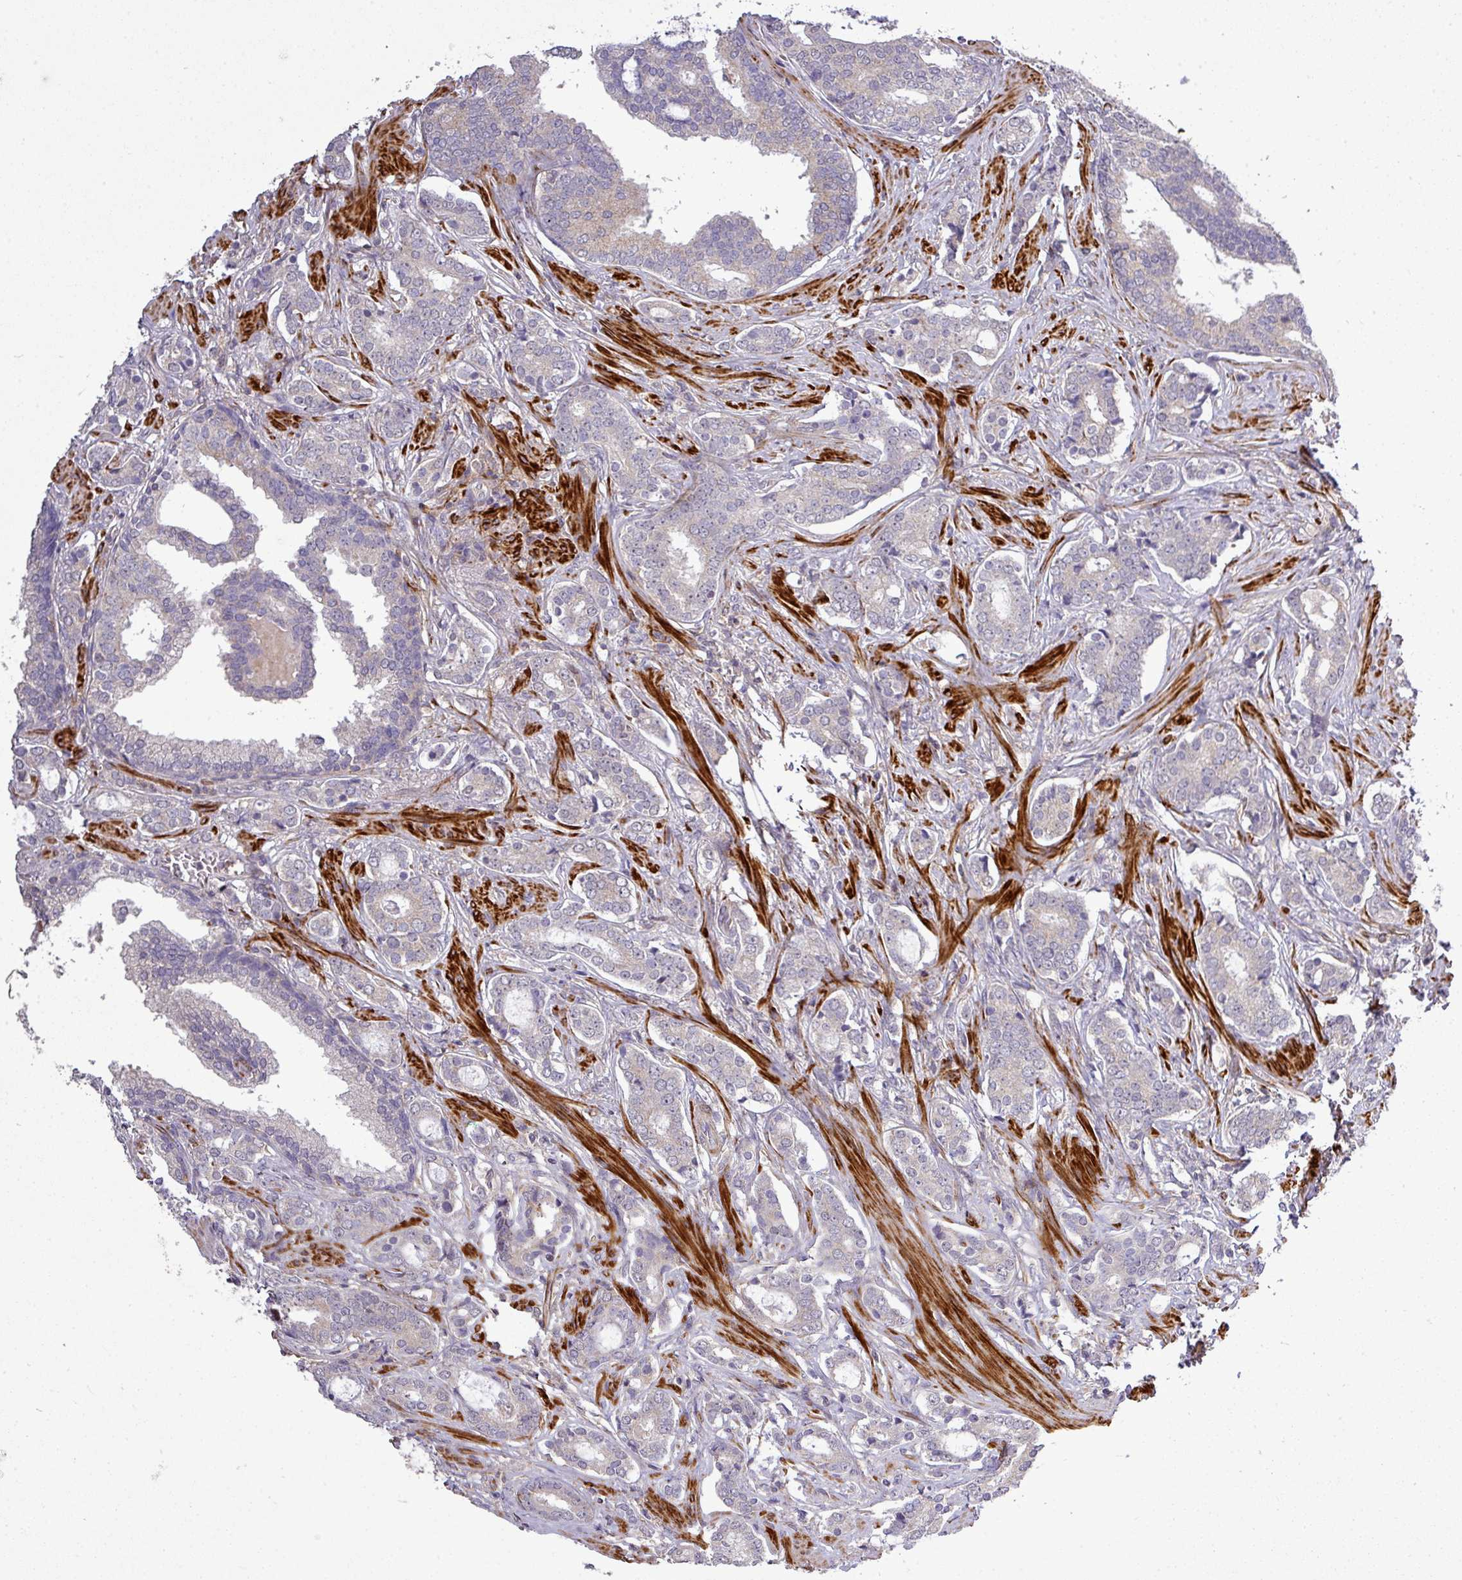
{"staining": {"intensity": "negative", "quantity": "none", "location": "none"}, "tissue": "prostate cancer", "cell_type": "Tumor cells", "image_type": "cancer", "snomed": [{"axis": "morphology", "description": "Adenocarcinoma, High grade"}, {"axis": "topography", "description": "Prostate"}], "caption": "There is no significant expression in tumor cells of prostate cancer (high-grade adenocarcinoma).", "gene": "TPRA1", "patient": {"sex": "male", "age": 63}}